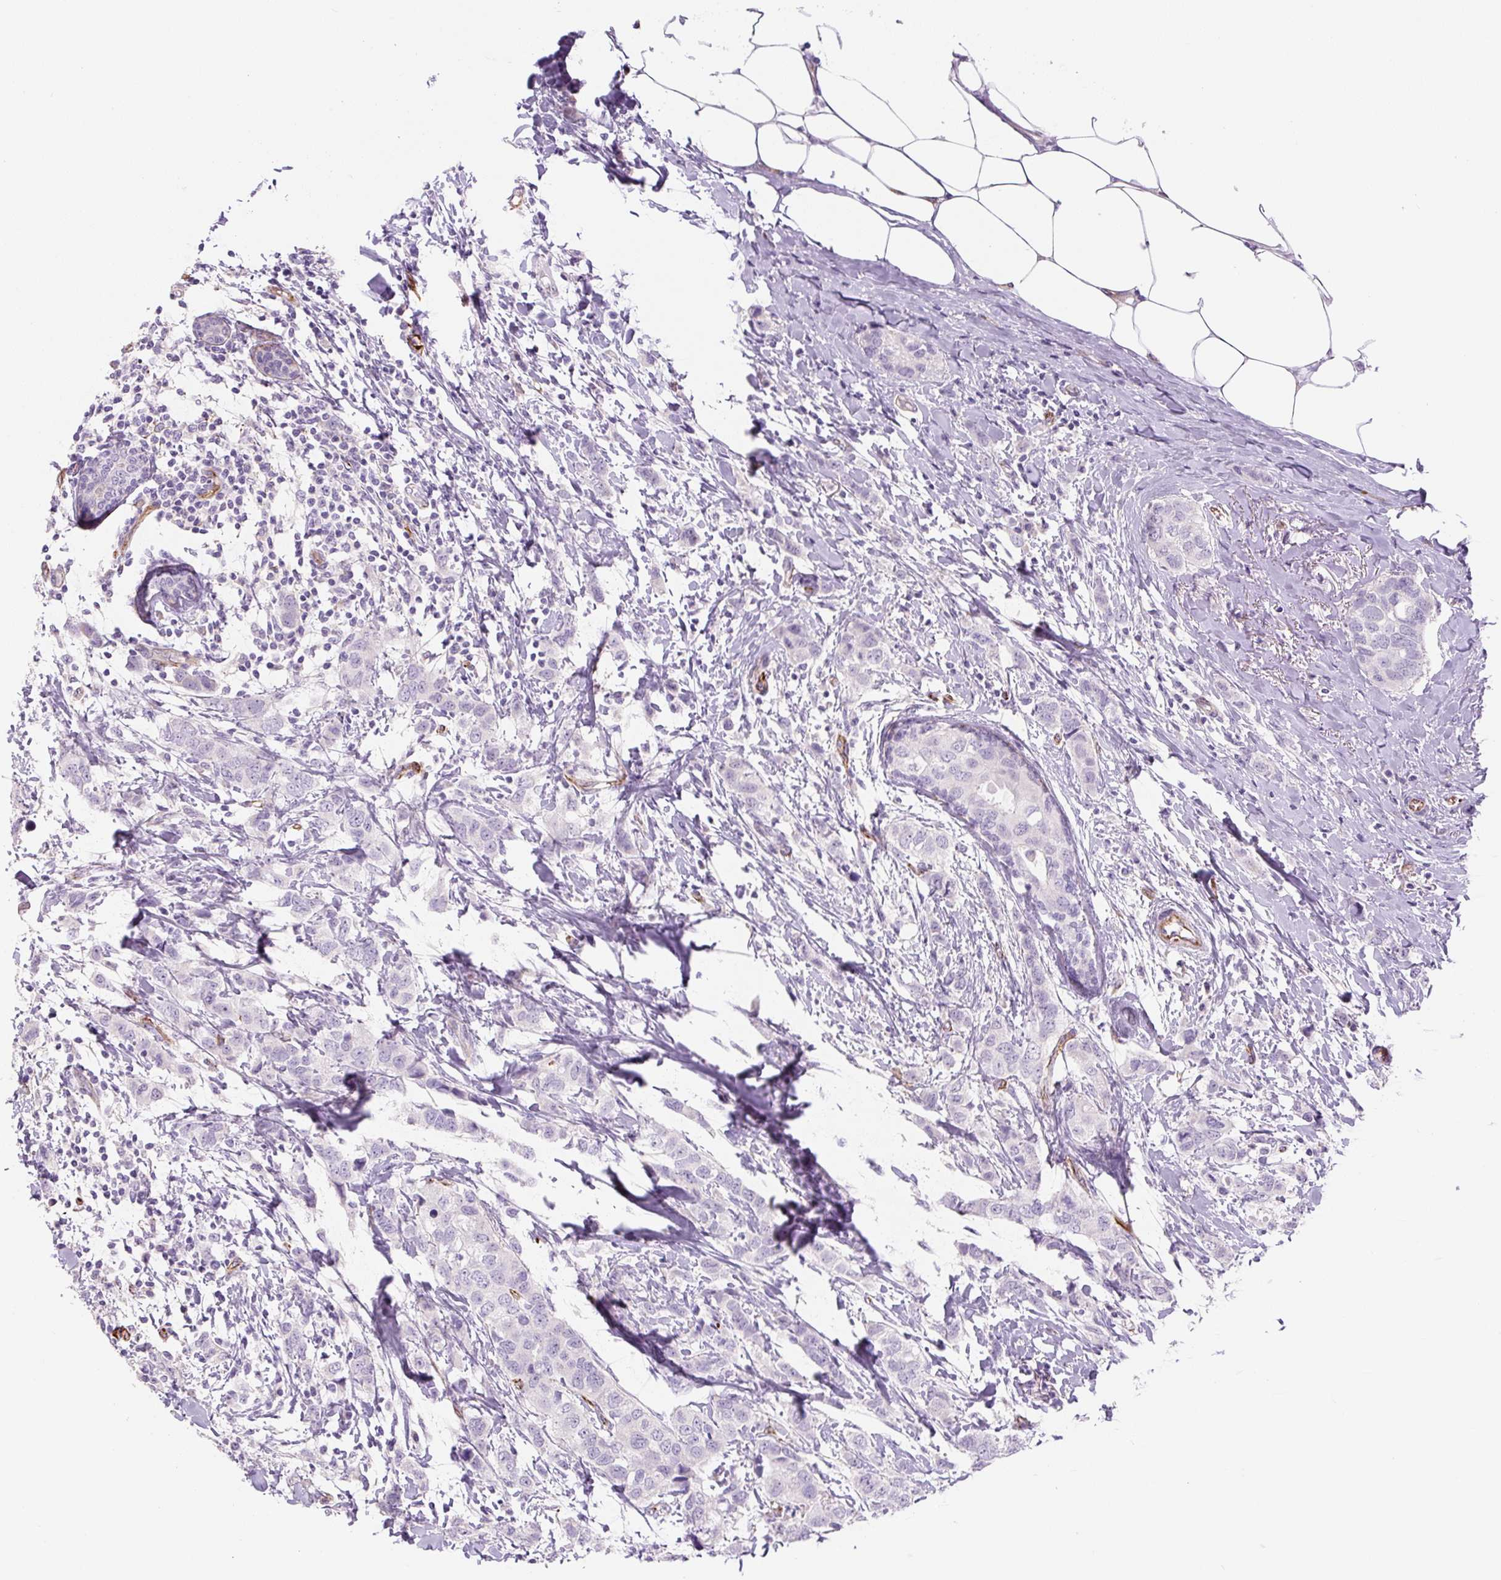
{"staining": {"intensity": "negative", "quantity": "none", "location": "none"}, "tissue": "breast cancer", "cell_type": "Tumor cells", "image_type": "cancer", "snomed": [{"axis": "morphology", "description": "Duct carcinoma"}, {"axis": "topography", "description": "Breast"}], "caption": "Tumor cells are negative for brown protein staining in breast cancer (intraductal carcinoma). The staining was performed using DAB (3,3'-diaminobenzidine) to visualize the protein expression in brown, while the nuclei were stained in blue with hematoxylin (Magnification: 20x).", "gene": "NES", "patient": {"sex": "female", "age": 50}}